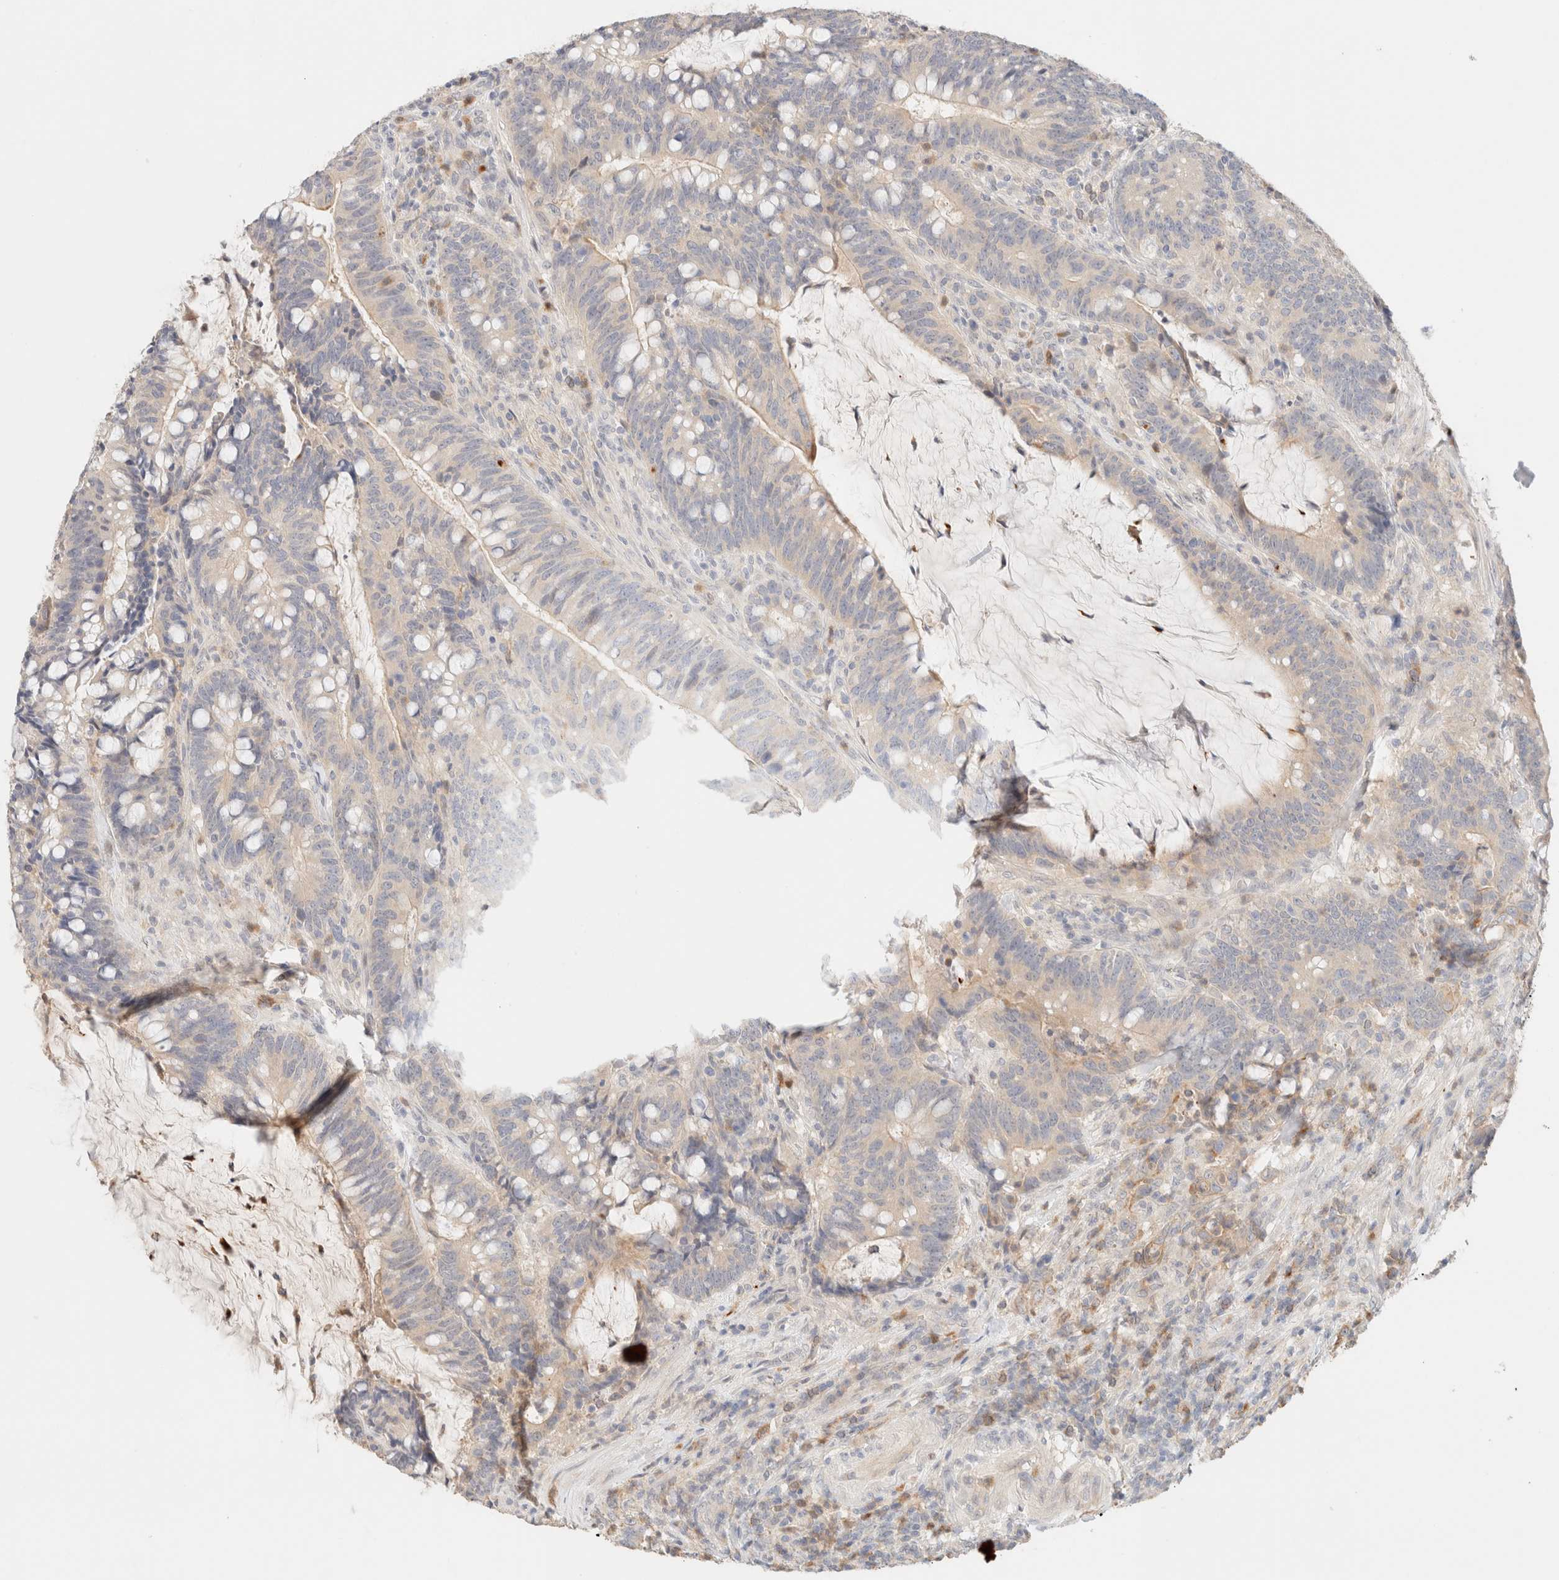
{"staining": {"intensity": "weak", "quantity": "<25%", "location": "cytoplasmic/membranous"}, "tissue": "colorectal cancer", "cell_type": "Tumor cells", "image_type": "cancer", "snomed": [{"axis": "morphology", "description": "Adenocarcinoma, NOS"}, {"axis": "topography", "description": "Colon"}], "caption": "Immunohistochemical staining of colorectal adenocarcinoma demonstrates no significant positivity in tumor cells.", "gene": "SGSM2", "patient": {"sex": "female", "age": 66}}